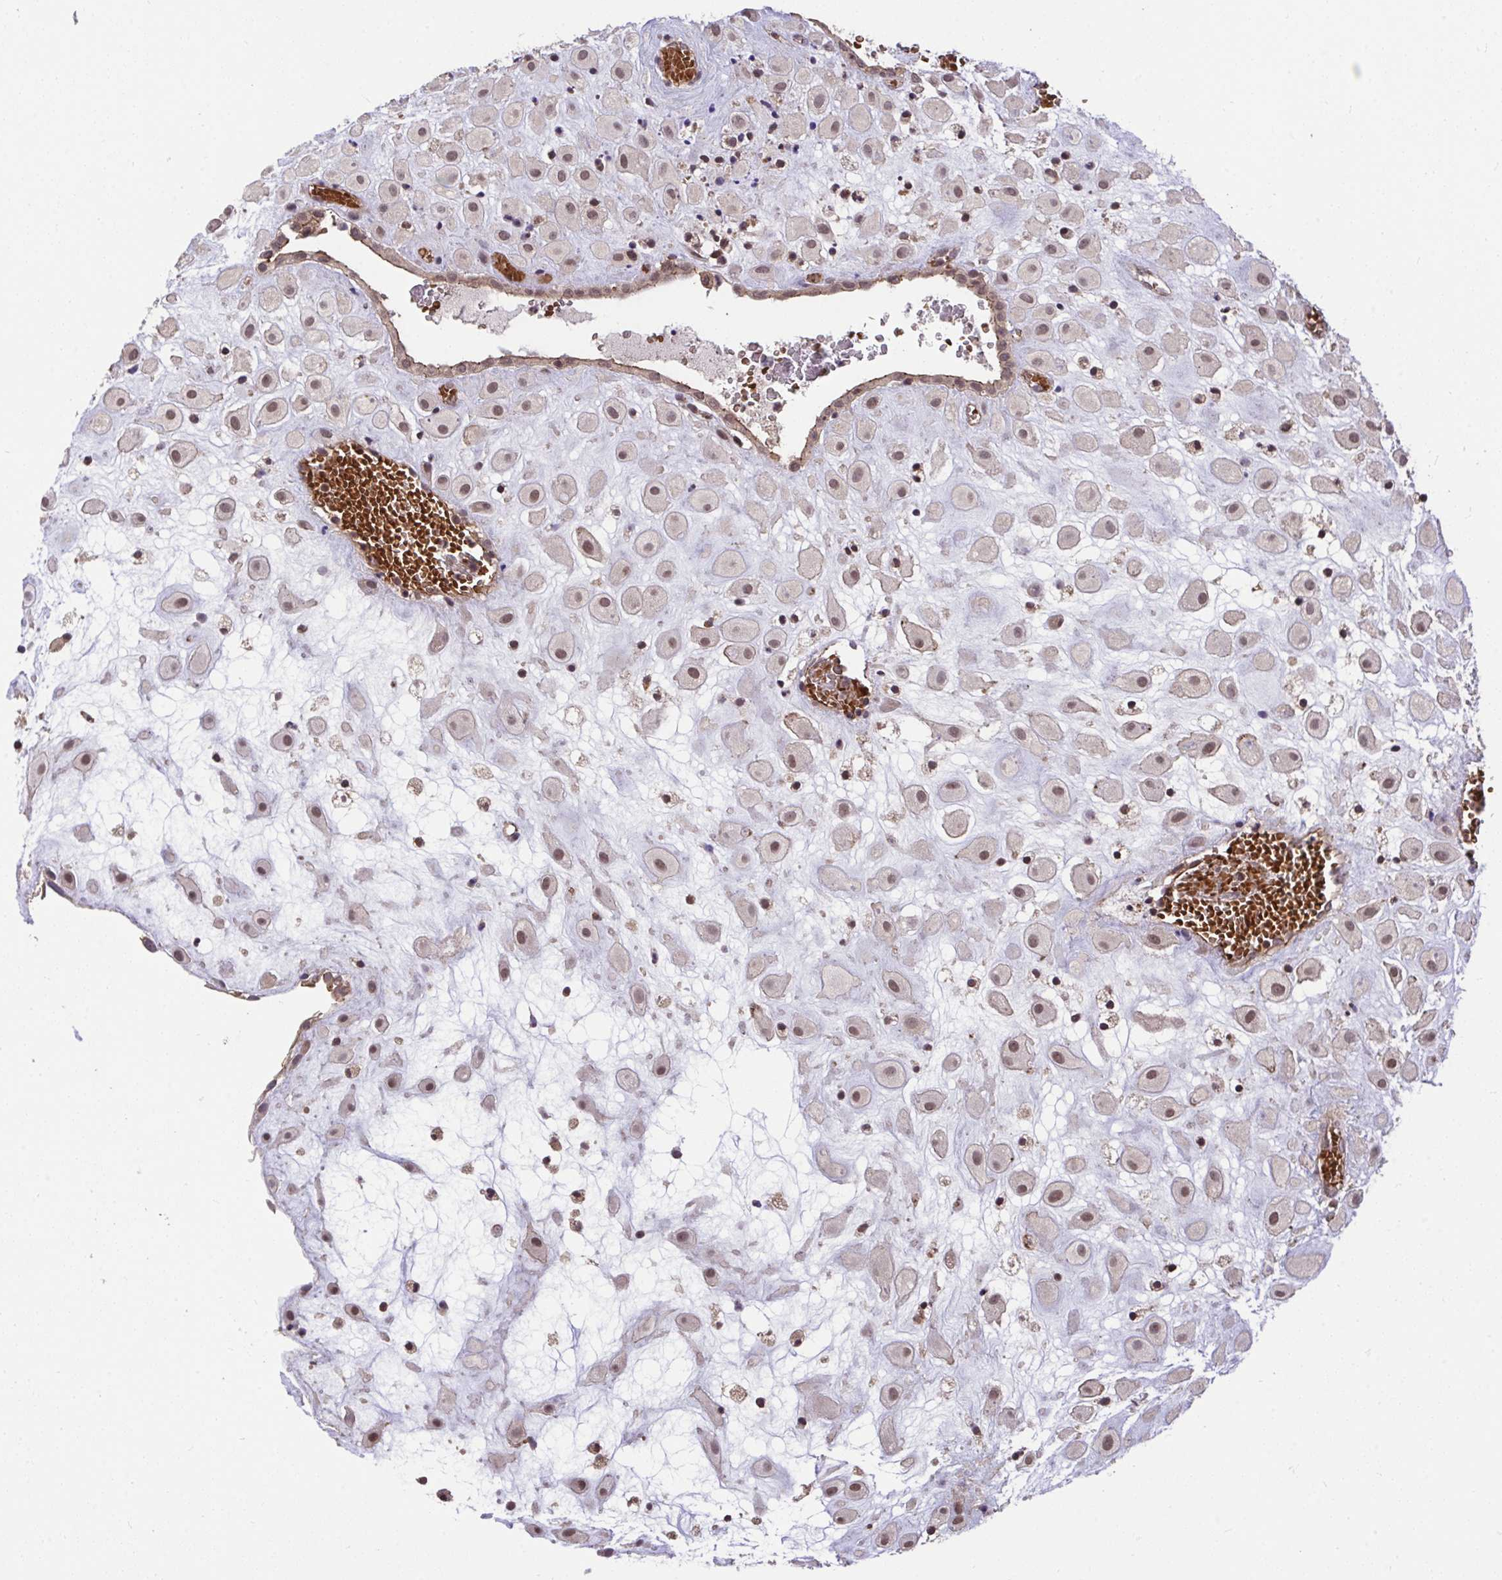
{"staining": {"intensity": "weak", "quantity": ">75%", "location": "nuclear"}, "tissue": "placenta", "cell_type": "Decidual cells", "image_type": "normal", "snomed": [{"axis": "morphology", "description": "Normal tissue, NOS"}, {"axis": "topography", "description": "Placenta"}], "caption": "Weak nuclear protein staining is seen in approximately >75% of decidual cells in placenta. (IHC, brightfield microscopy, high magnification).", "gene": "PPP1CA", "patient": {"sex": "female", "age": 24}}